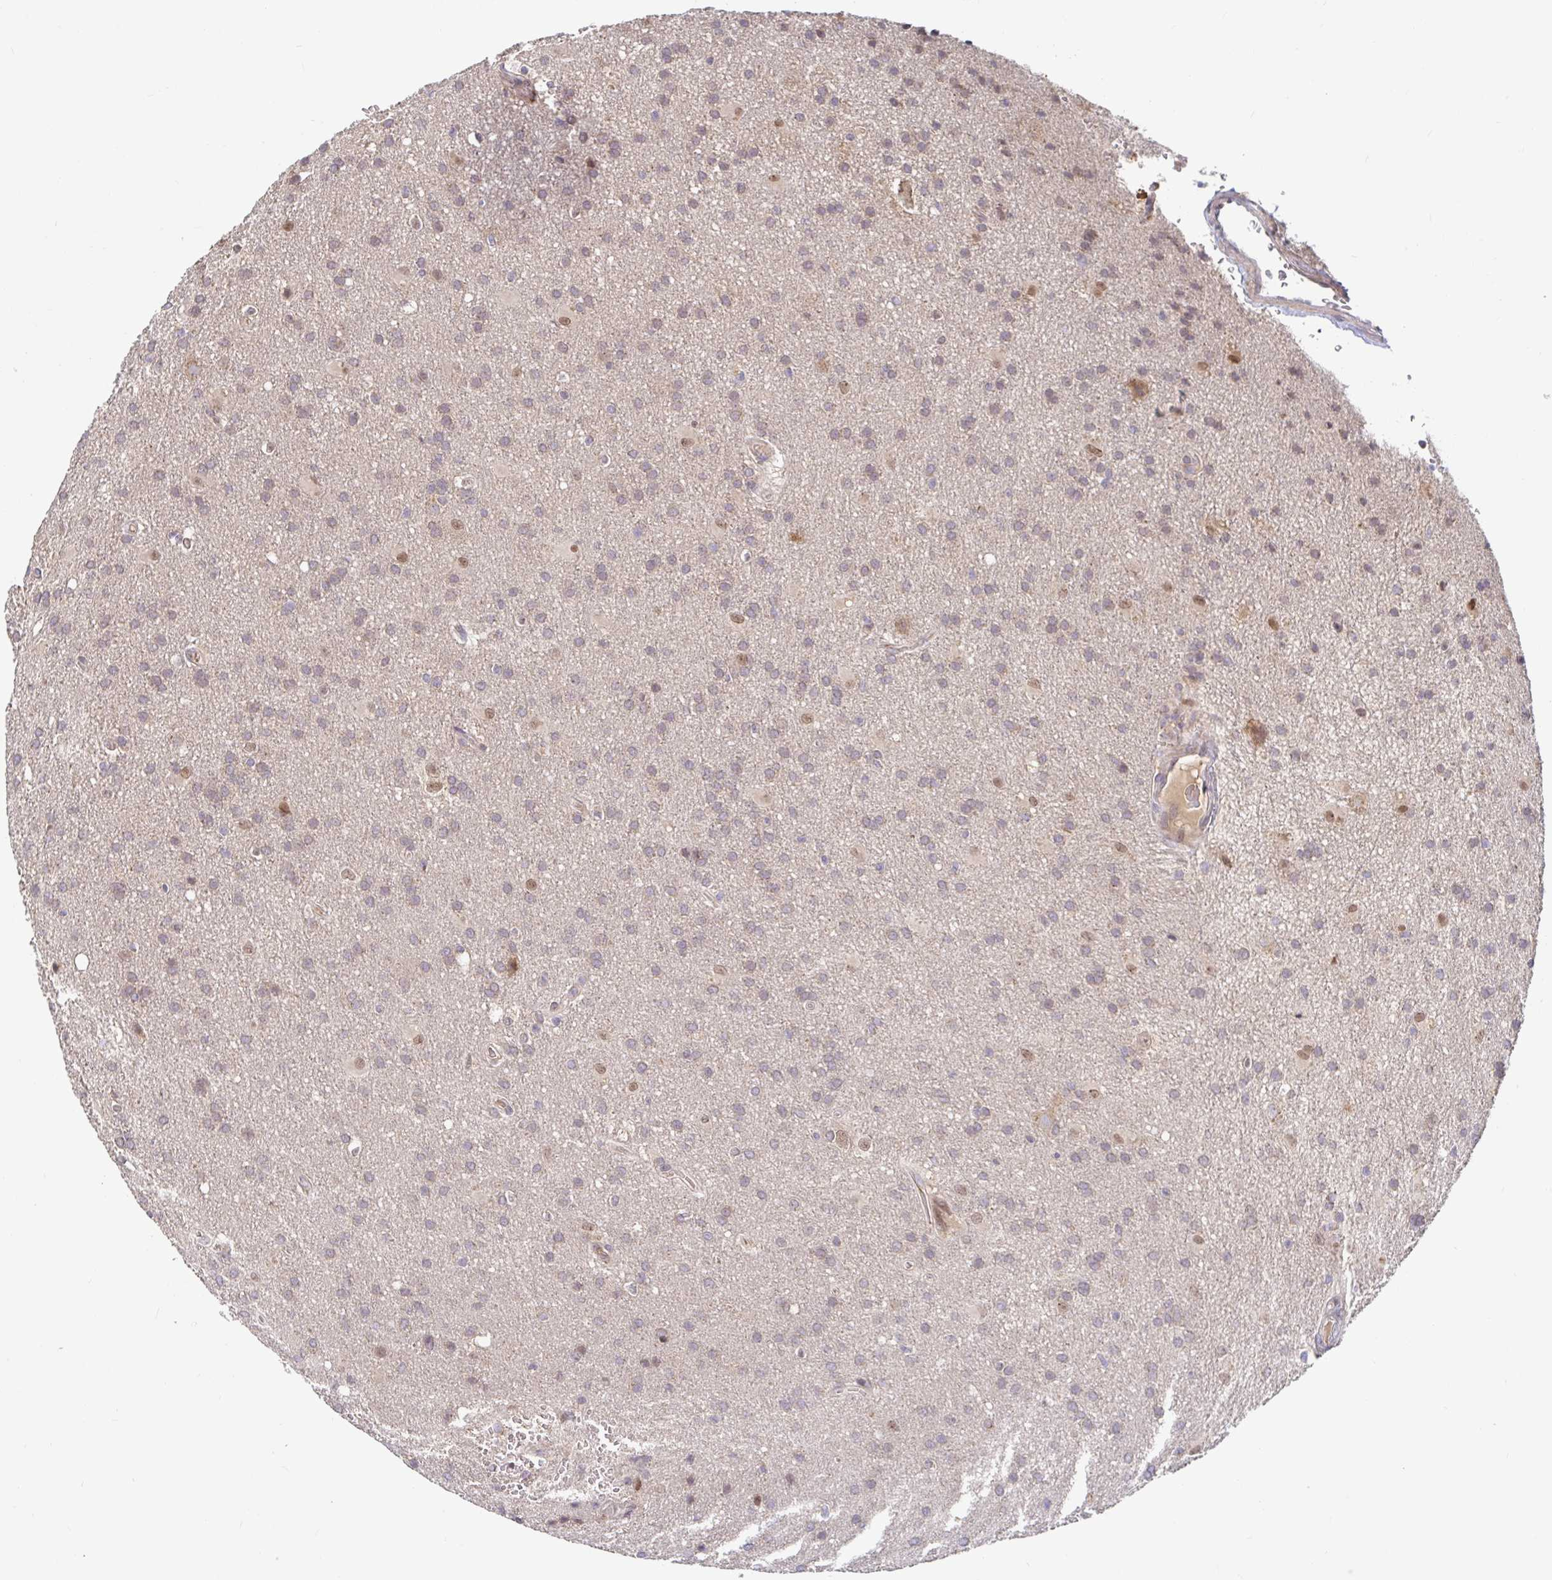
{"staining": {"intensity": "weak", "quantity": "<25%", "location": "cytoplasmic/membranous,nuclear"}, "tissue": "glioma", "cell_type": "Tumor cells", "image_type": "cancer", "snomed": [{"axis": "morphology", "description": "Glioma, malignant, Low grade"}, {"axis": "topography", "description": "Brain"}], "caption": "IHC micrograph of neoplastic tissue: malignant glioma (low-grade) stained with DAB (3,3'-diaminobenzidine) displays no significant protein positivity in tumor cells.", "gene": "LARP1", "patient": {"sex": "male", "age": 66}}